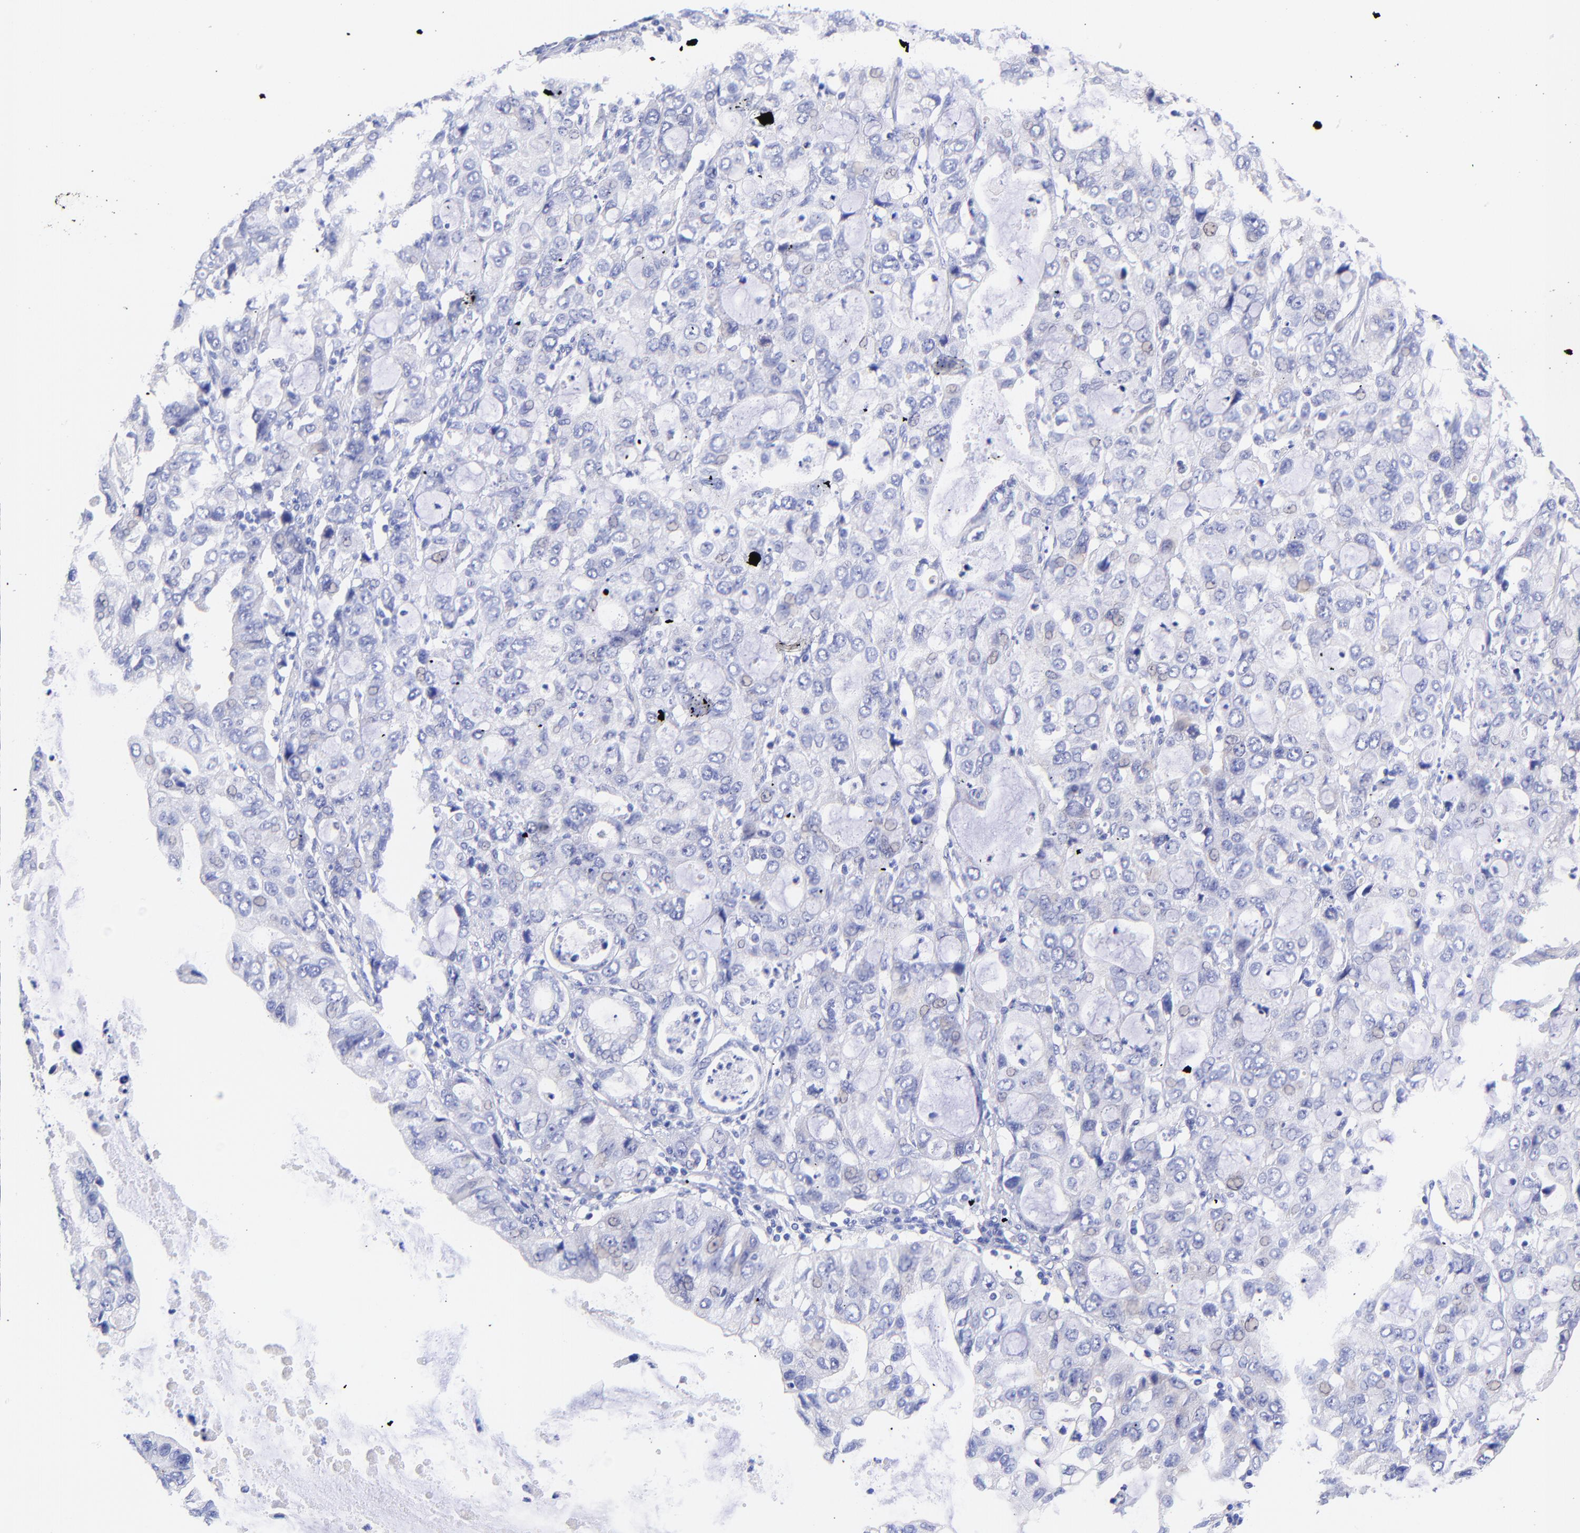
{"staining": {"intensity": "negative", "quantity": "none", "location": "none"}, "tissue": "stomach cancer", "cell_type": "Tumor cells", "image_type": "cancer", "snomed": [{"axis": "morphology", "description": "Adenocarcinoma, NOS"}, {"axis": "topography", "description": "Stomach, upper"}], "caption": "Immunohistochemistry (IHC) image of neoplastic tissue: stomach adenocarcinoma stained with DAB exhibits no significant protein positivity in tumor cells.", "gene": "GPHN", "patient": {"sex": "female", "age": 52}}